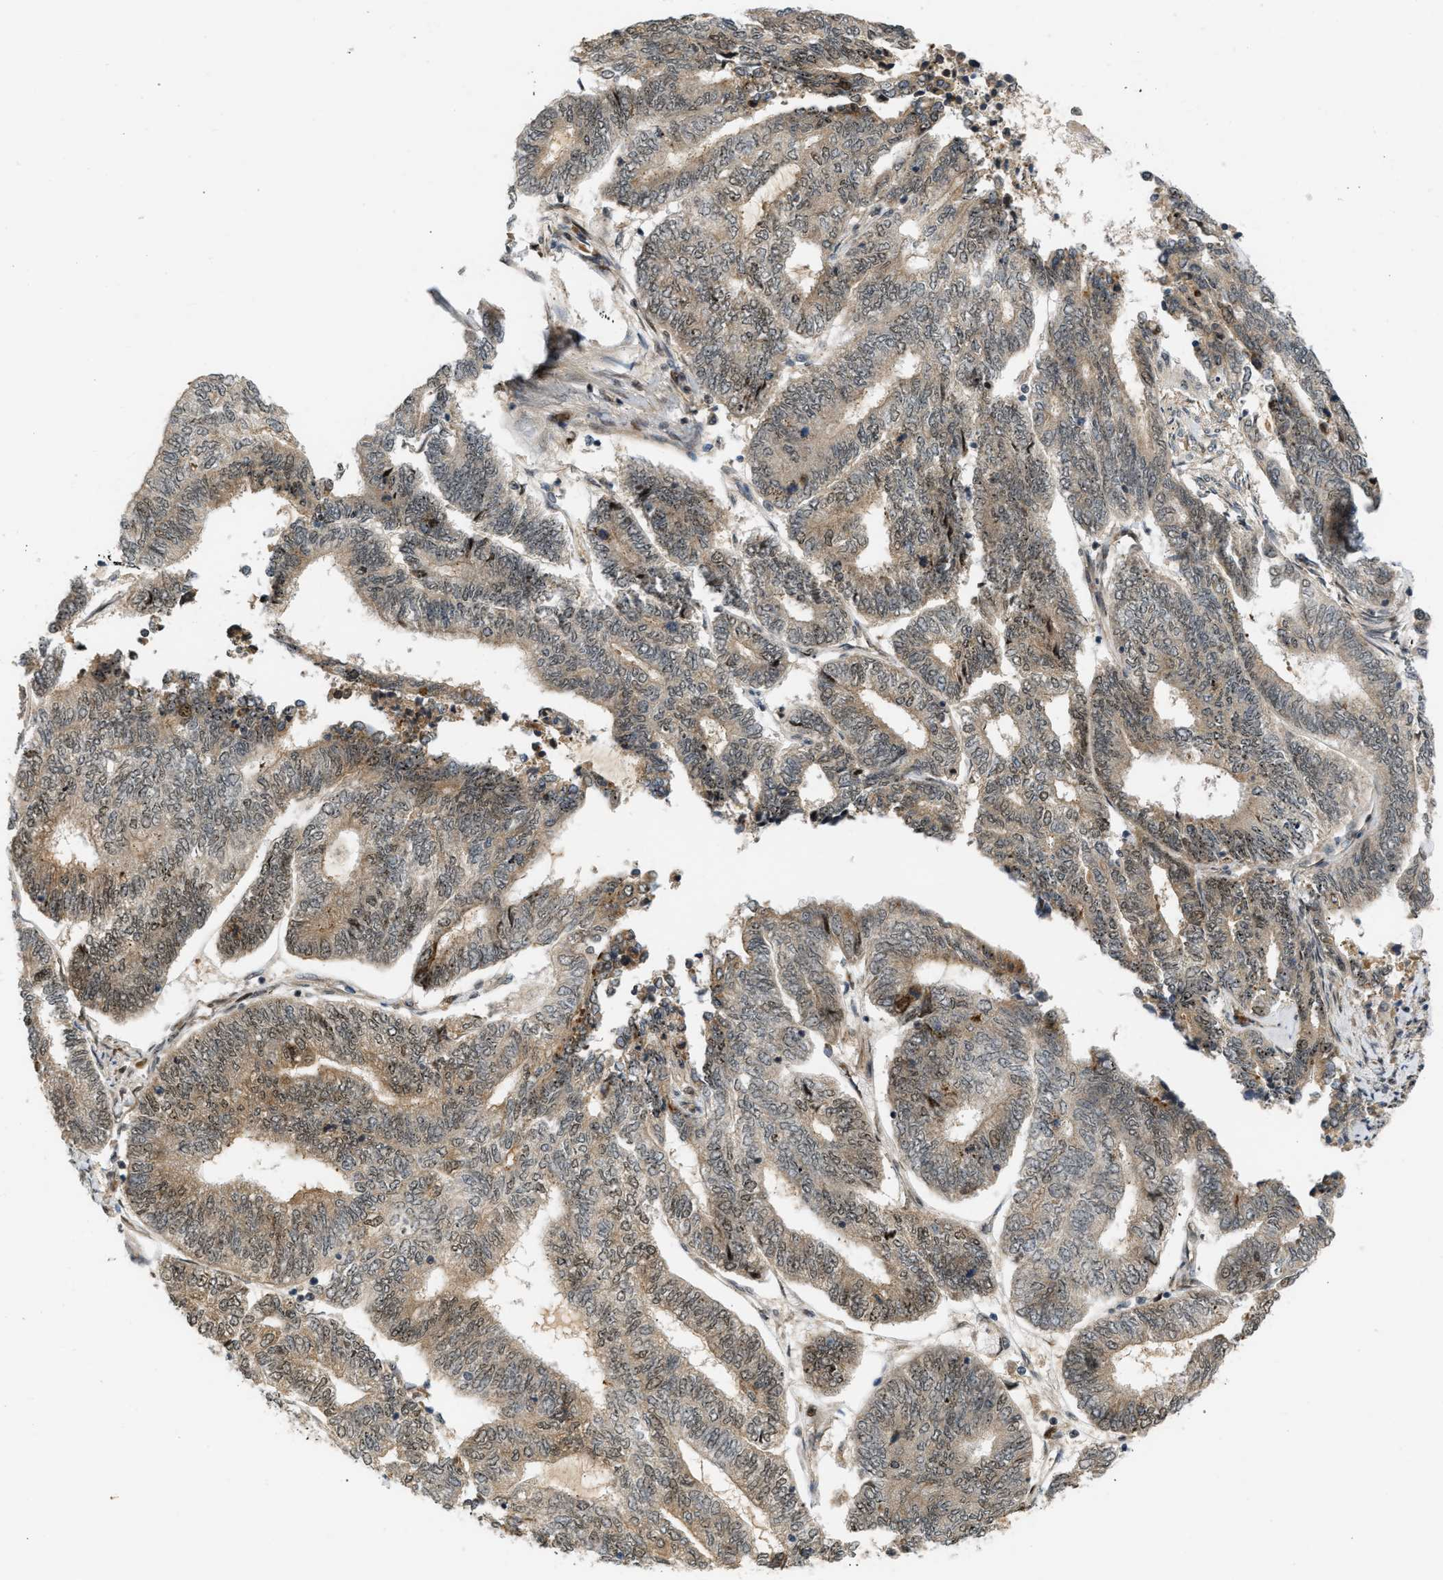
{"staining": {"intensity": "weak", "quantity": ">75%", "location": "cytoplasmic/membranous"}, "tissue": "endometrial cancer", "cell_type": "Tumor cells", "image_type": "cancer", "snomed": [{"axis": "morphology", "description": "Adenocarcinoma, NOS"}, {"axis": "topography", "description": "Uterus"}, {"axis": "topography", "description": "Endometrium"}], "caption": "Immunohistochemistry (IHC) of endometrial cancer (adenocarcinoma) shows low levels of weak cytoplasmic/membranous positivity in about >75% of tumor cells.", "gene": "BAG1", "patient": {"sex": "female", "age": 70}}